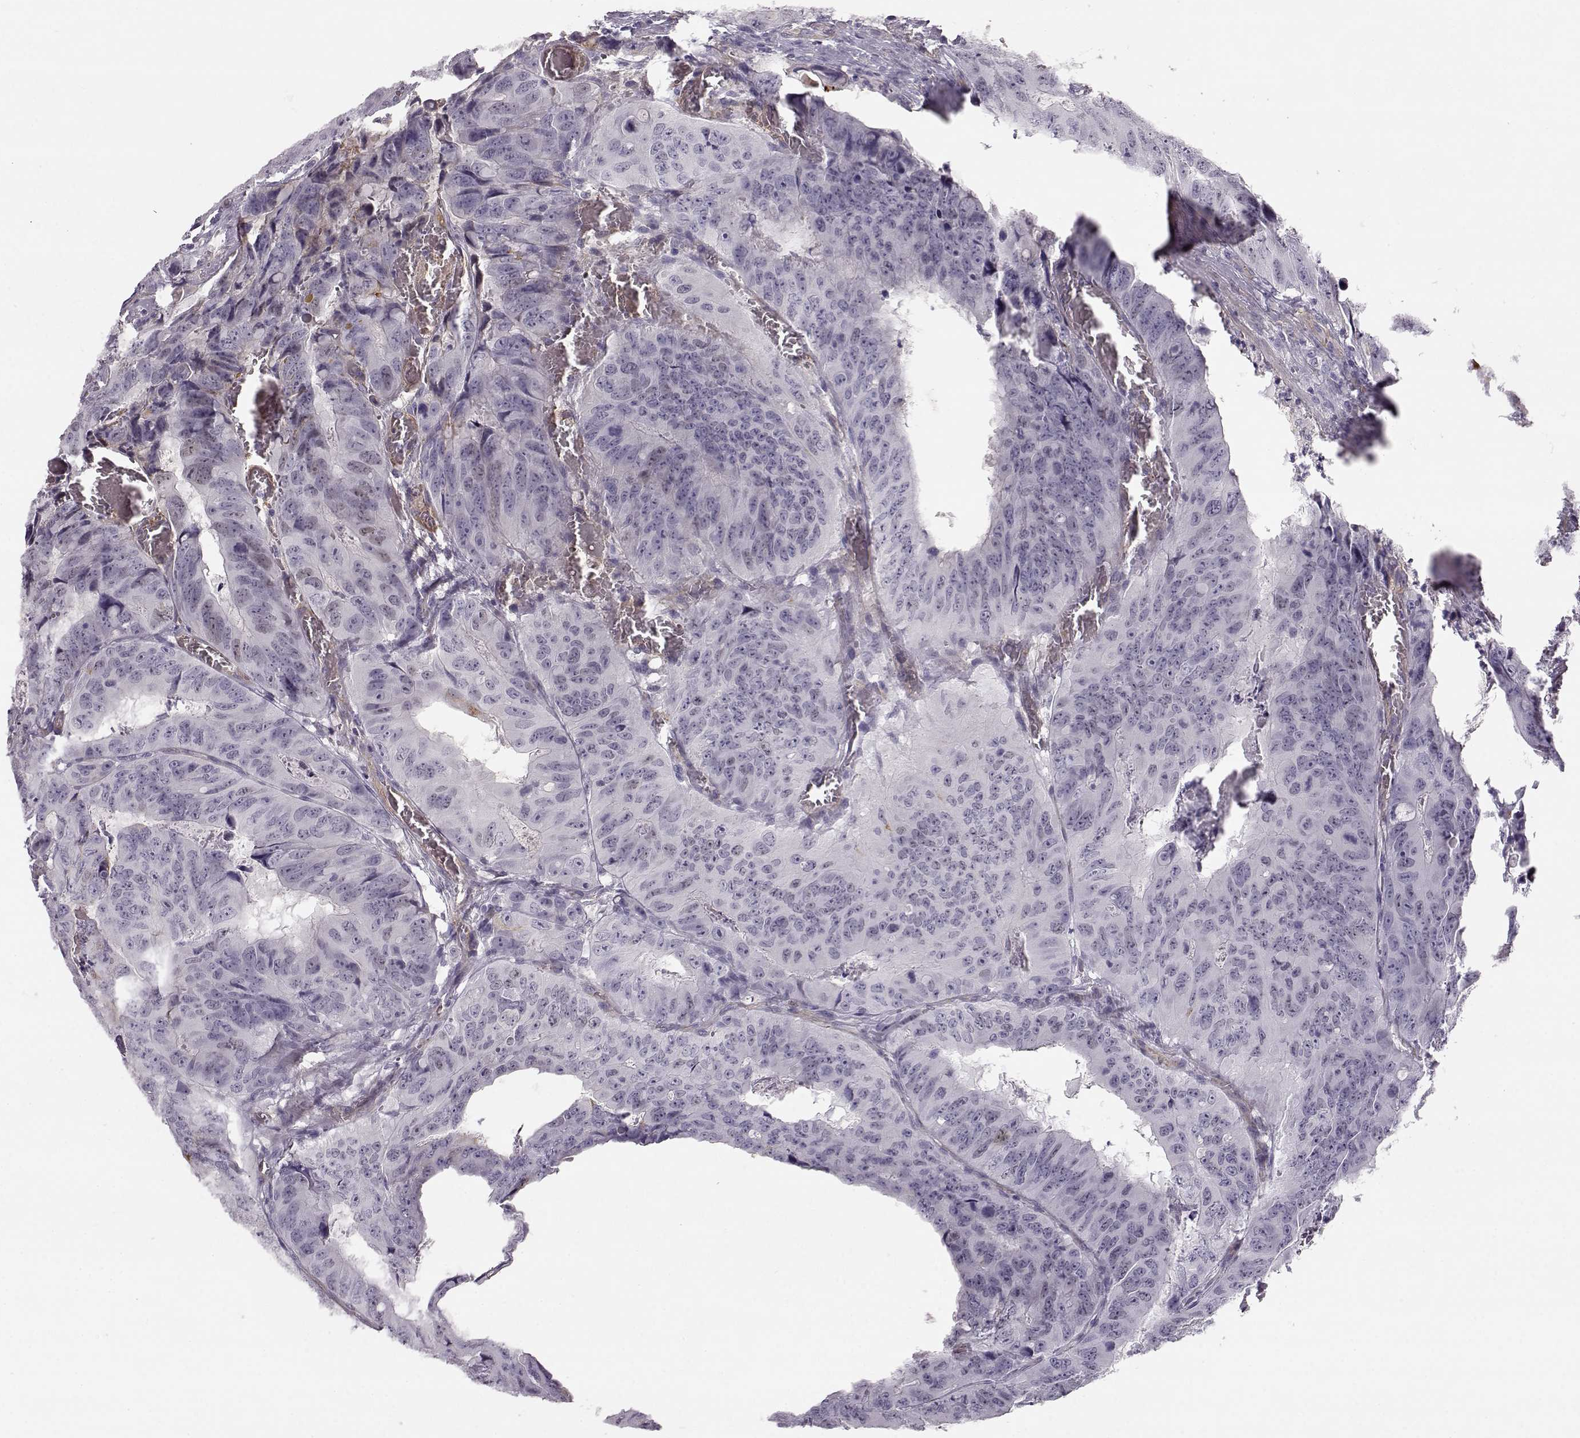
{"staining": {"intensity": "negative", "quantity": "none", "location": "none"}, "tissue": "colorectal cancer", "cell_type": "Tumor cells", "image_type": "cancer", "snomed": [{"axis": "morphology", "description": "Adenocarcinoma, NOS"}, {"axis": "topography", "description": "Colon"}], "caption": "Protein analysis of colorectal adenocarcinoma reveals no significant staining in tumor cells.", "gene": "TRIM69", "patient": {"sex": "male", "age": 79}}